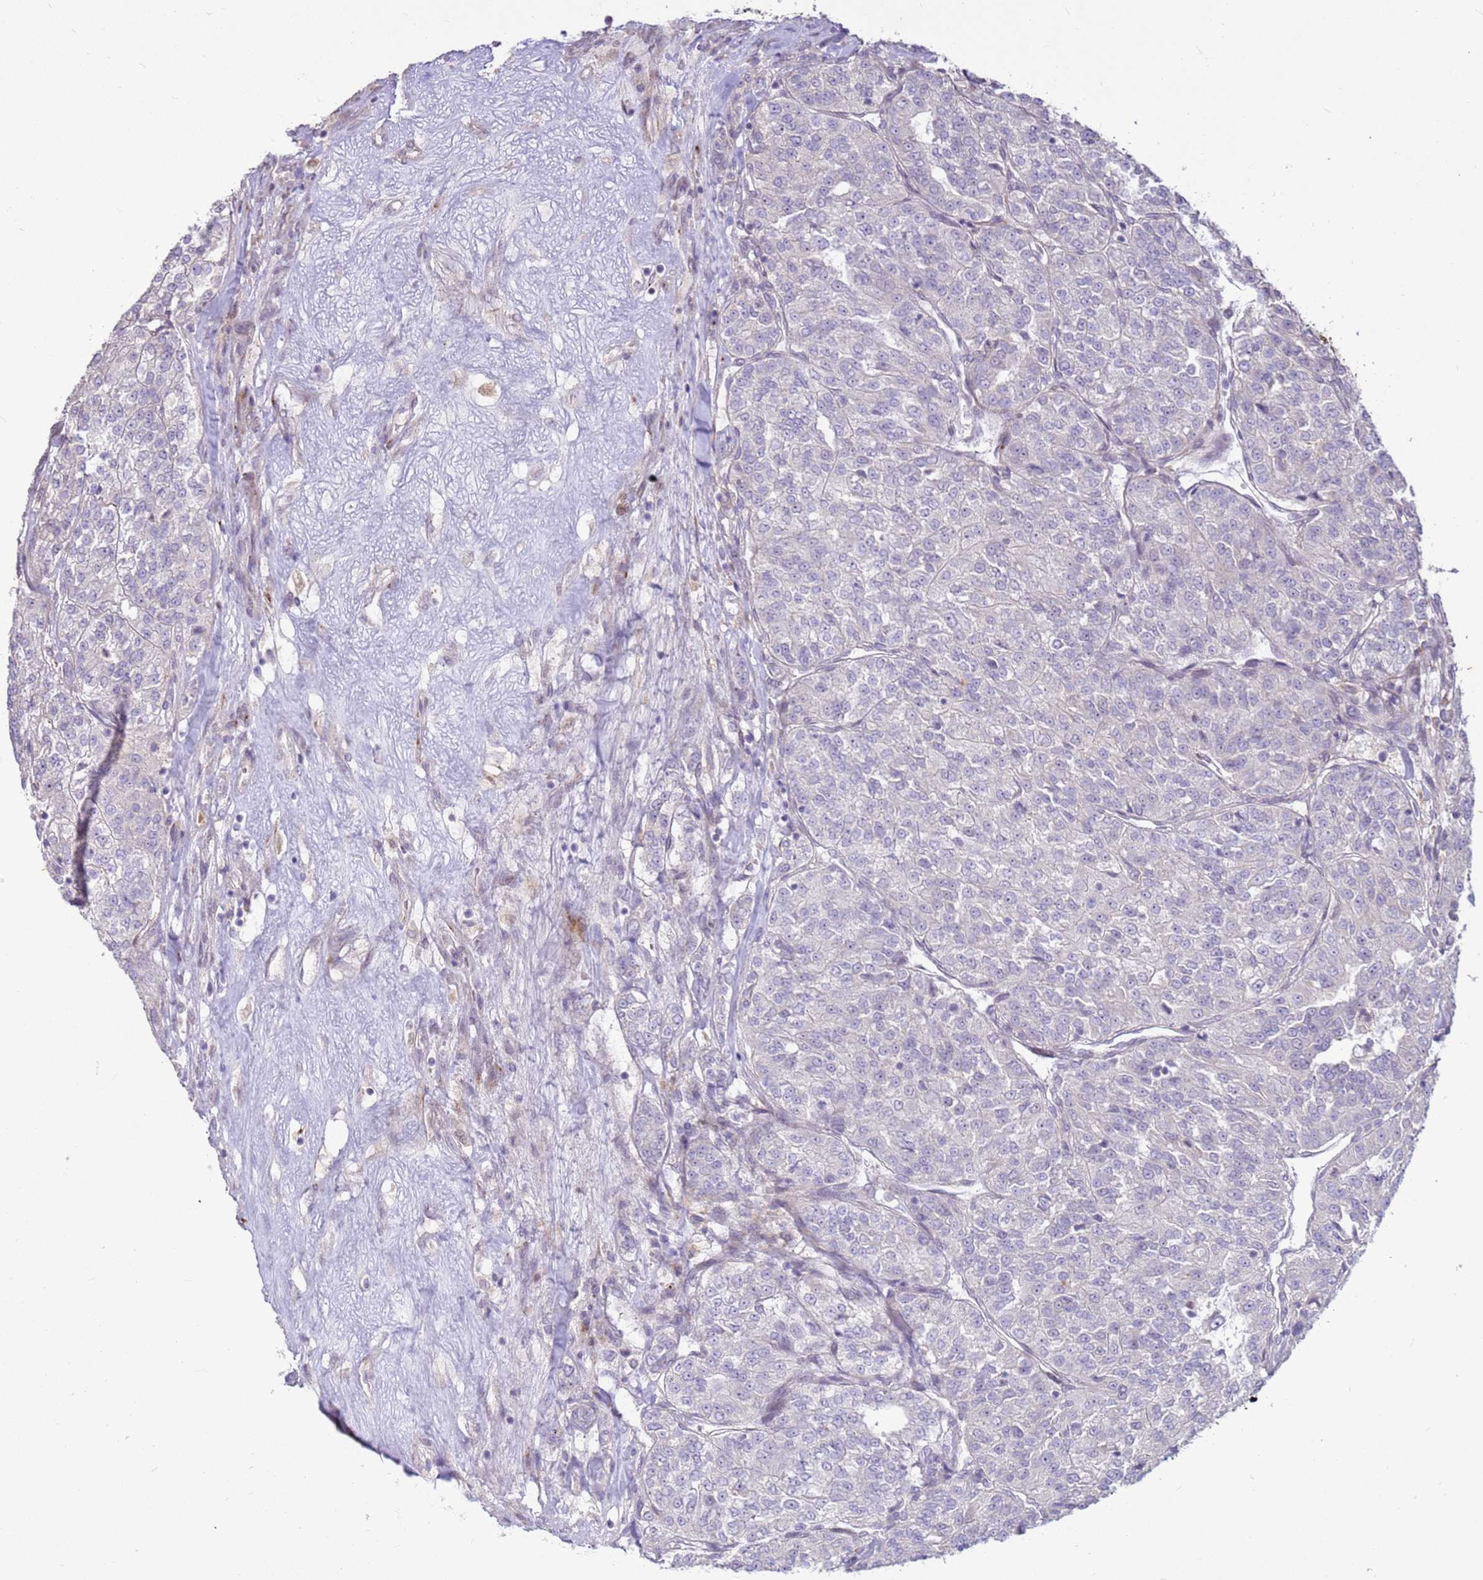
{"staining": {"intensity": "negative", "quantity": "none", "location": "none"}, "tissue": "renal cancer", "cell_type": "Tumor cells", "image_type": "cancer", "snomed": [{"axis": "morphology", "description": "Adenocarcinoma, NOS"}, {"axis": "topography", "description": "Kidney"}], "caption": "This image is of adenocarcinoma (renal) stained with immunohistochemistry to label a protein in brown with the nuclei are counter-stained blue. There is no expression in tumor cells.", "gene": "LGI4", "patient": {"sex": "female", "age": 63}}